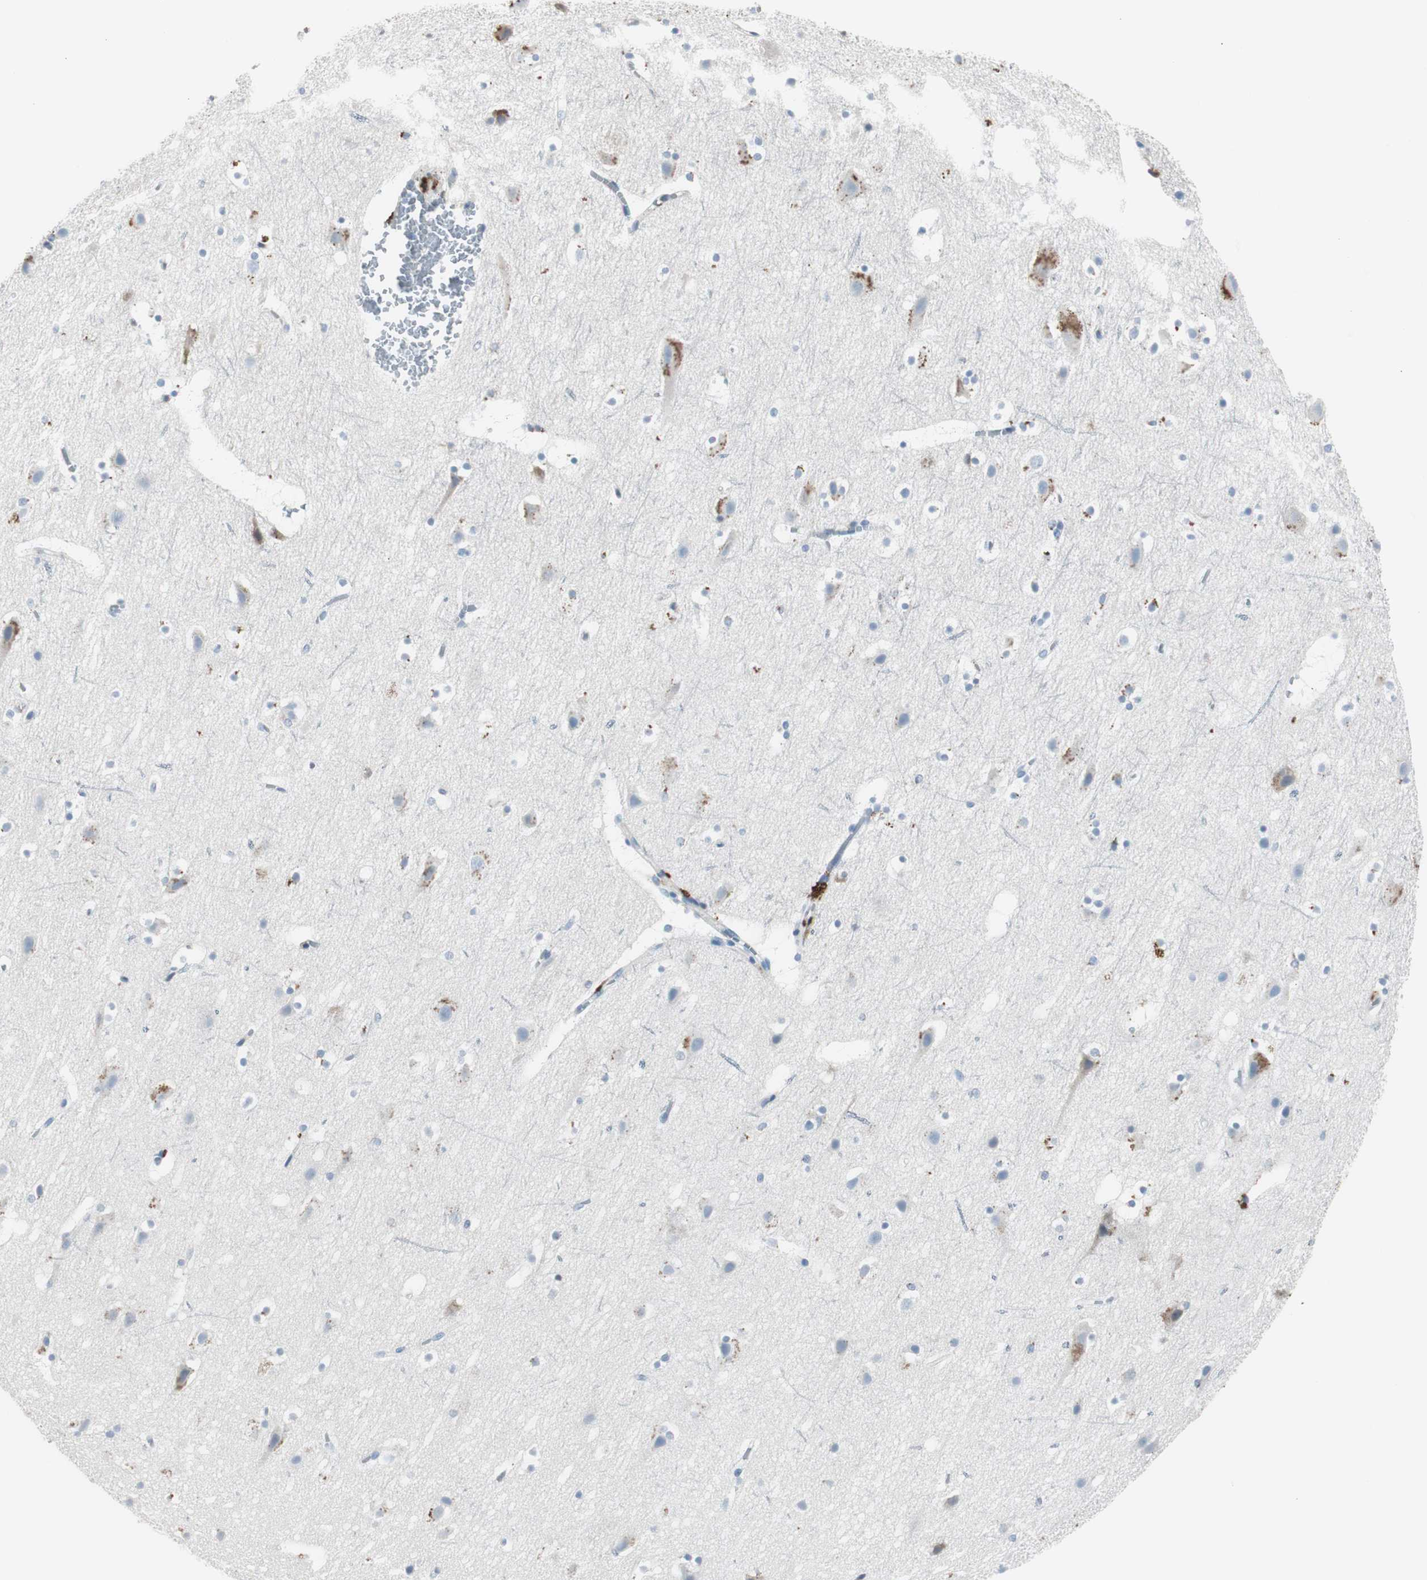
{"staining": {"intensity": "negative", "quantity": "none", "location": "none"}, "tissue": "cerebral cortex", "cell_type": "Endothelial cells", "image_type": "normal", "snomed": [{"axis": "morphology", "description": "Normal tissue, NOS"}, {"axis": "topography", "description": "Cerebral cortex"}], "caption": "High power microscopy micrograph of an IHC micrograph of benign cerebral cortex, revealing no significant staining in endothelial cells.", "gene": "SERPINF1", "patient": {"sex": "male", "age": 45}}